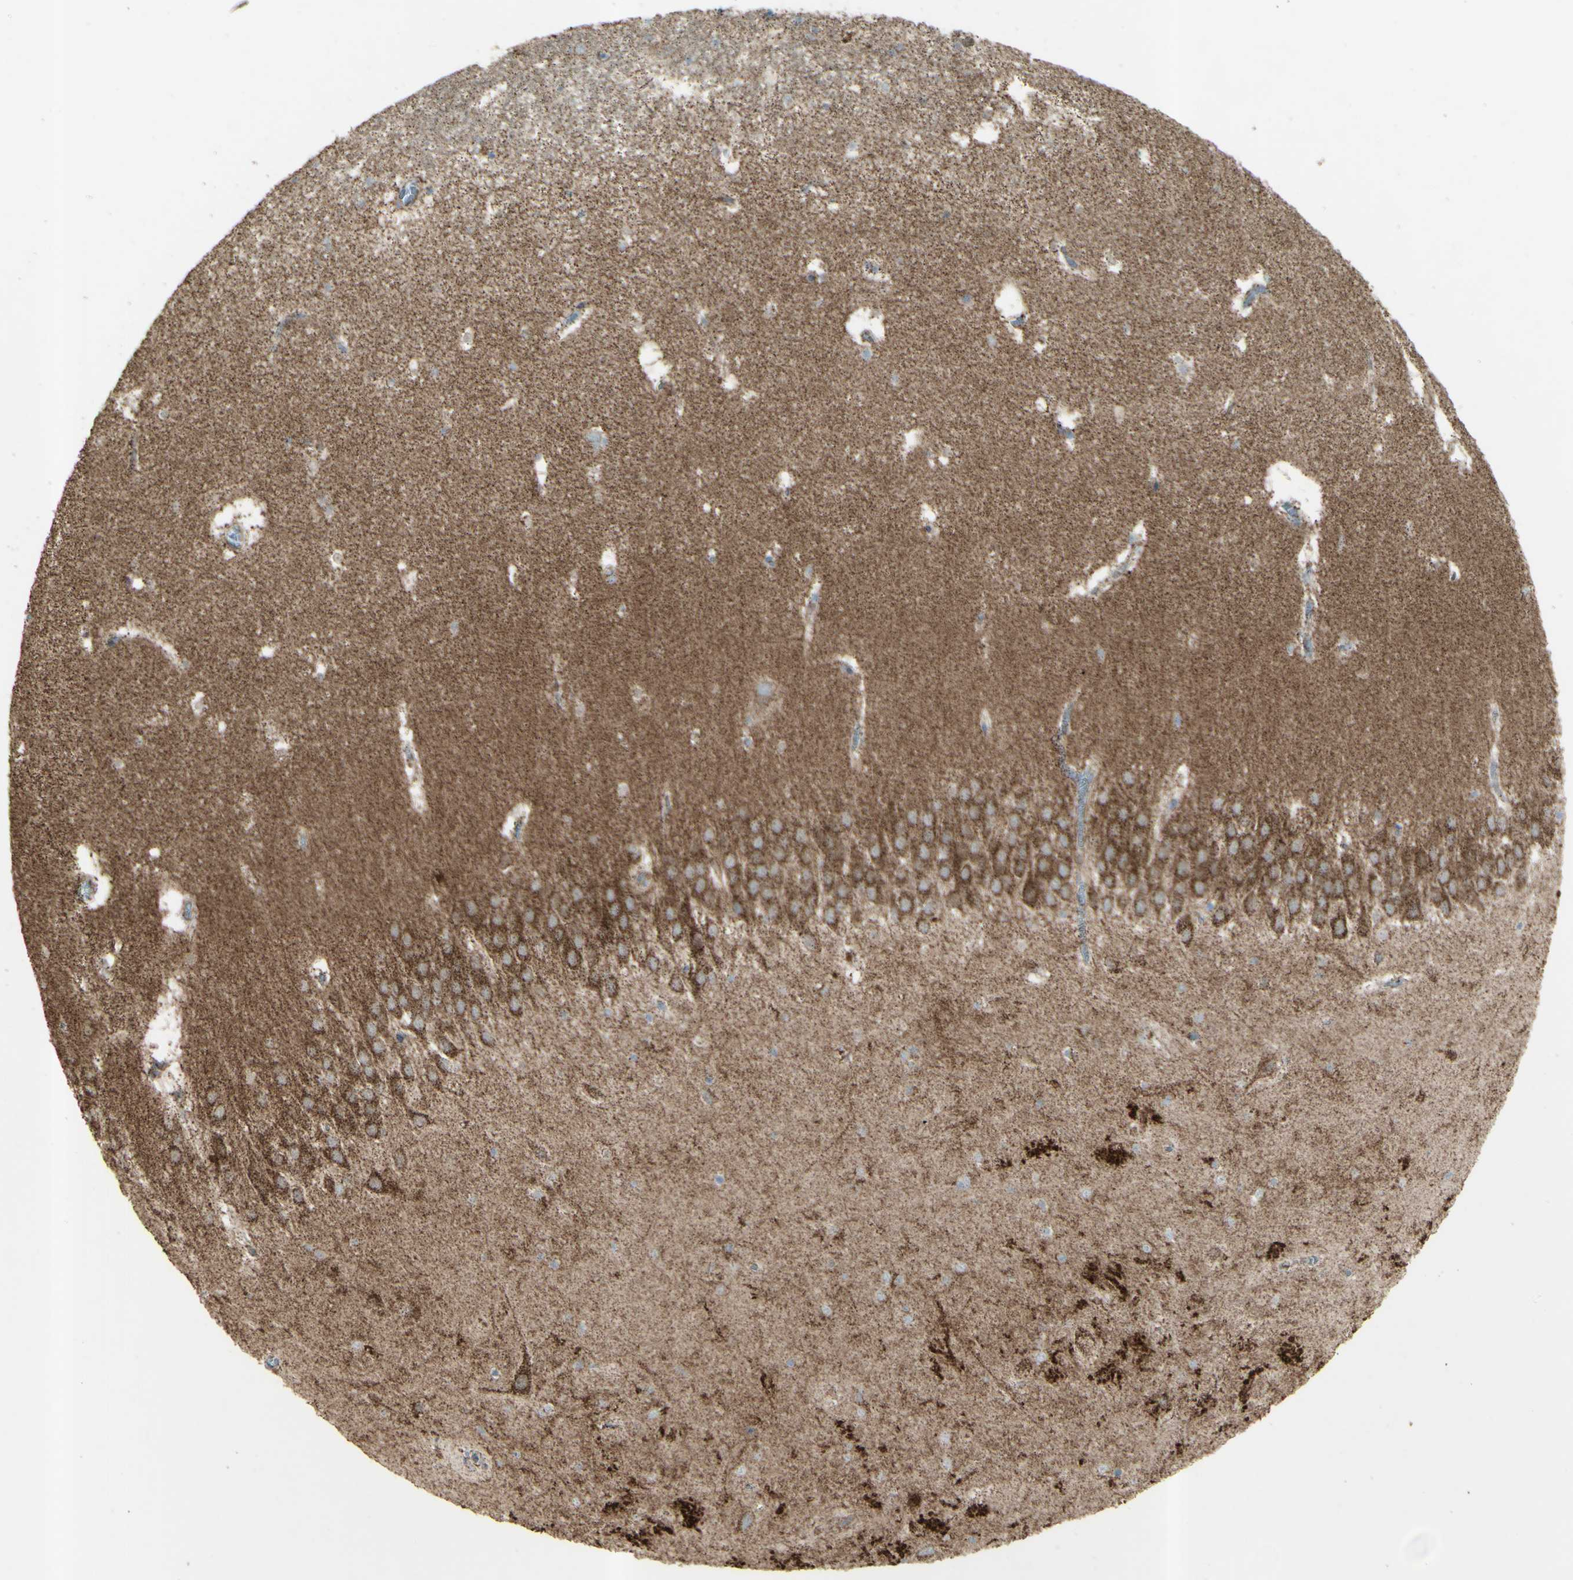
{"staining": {"intensity": "moderate", "quantity": "25%-75%", "location": "cytoplasmic/membranous"}, "tissue": "hippocampus", "cell_type": "Glial cells", "image_type": "normal", "snomed": [{"axis": "morphology", "description": "Normal tissue, NOS"}, {"axis": "topography", "description": "Hippocampus"}], "caption": "Moderate cytoplasmic/membranous protein positivity is seen in about 25%-75% of glial cells in hippocampus.", "gene": "RHOT1", "patient": {"sex": "male", "age": 45}}